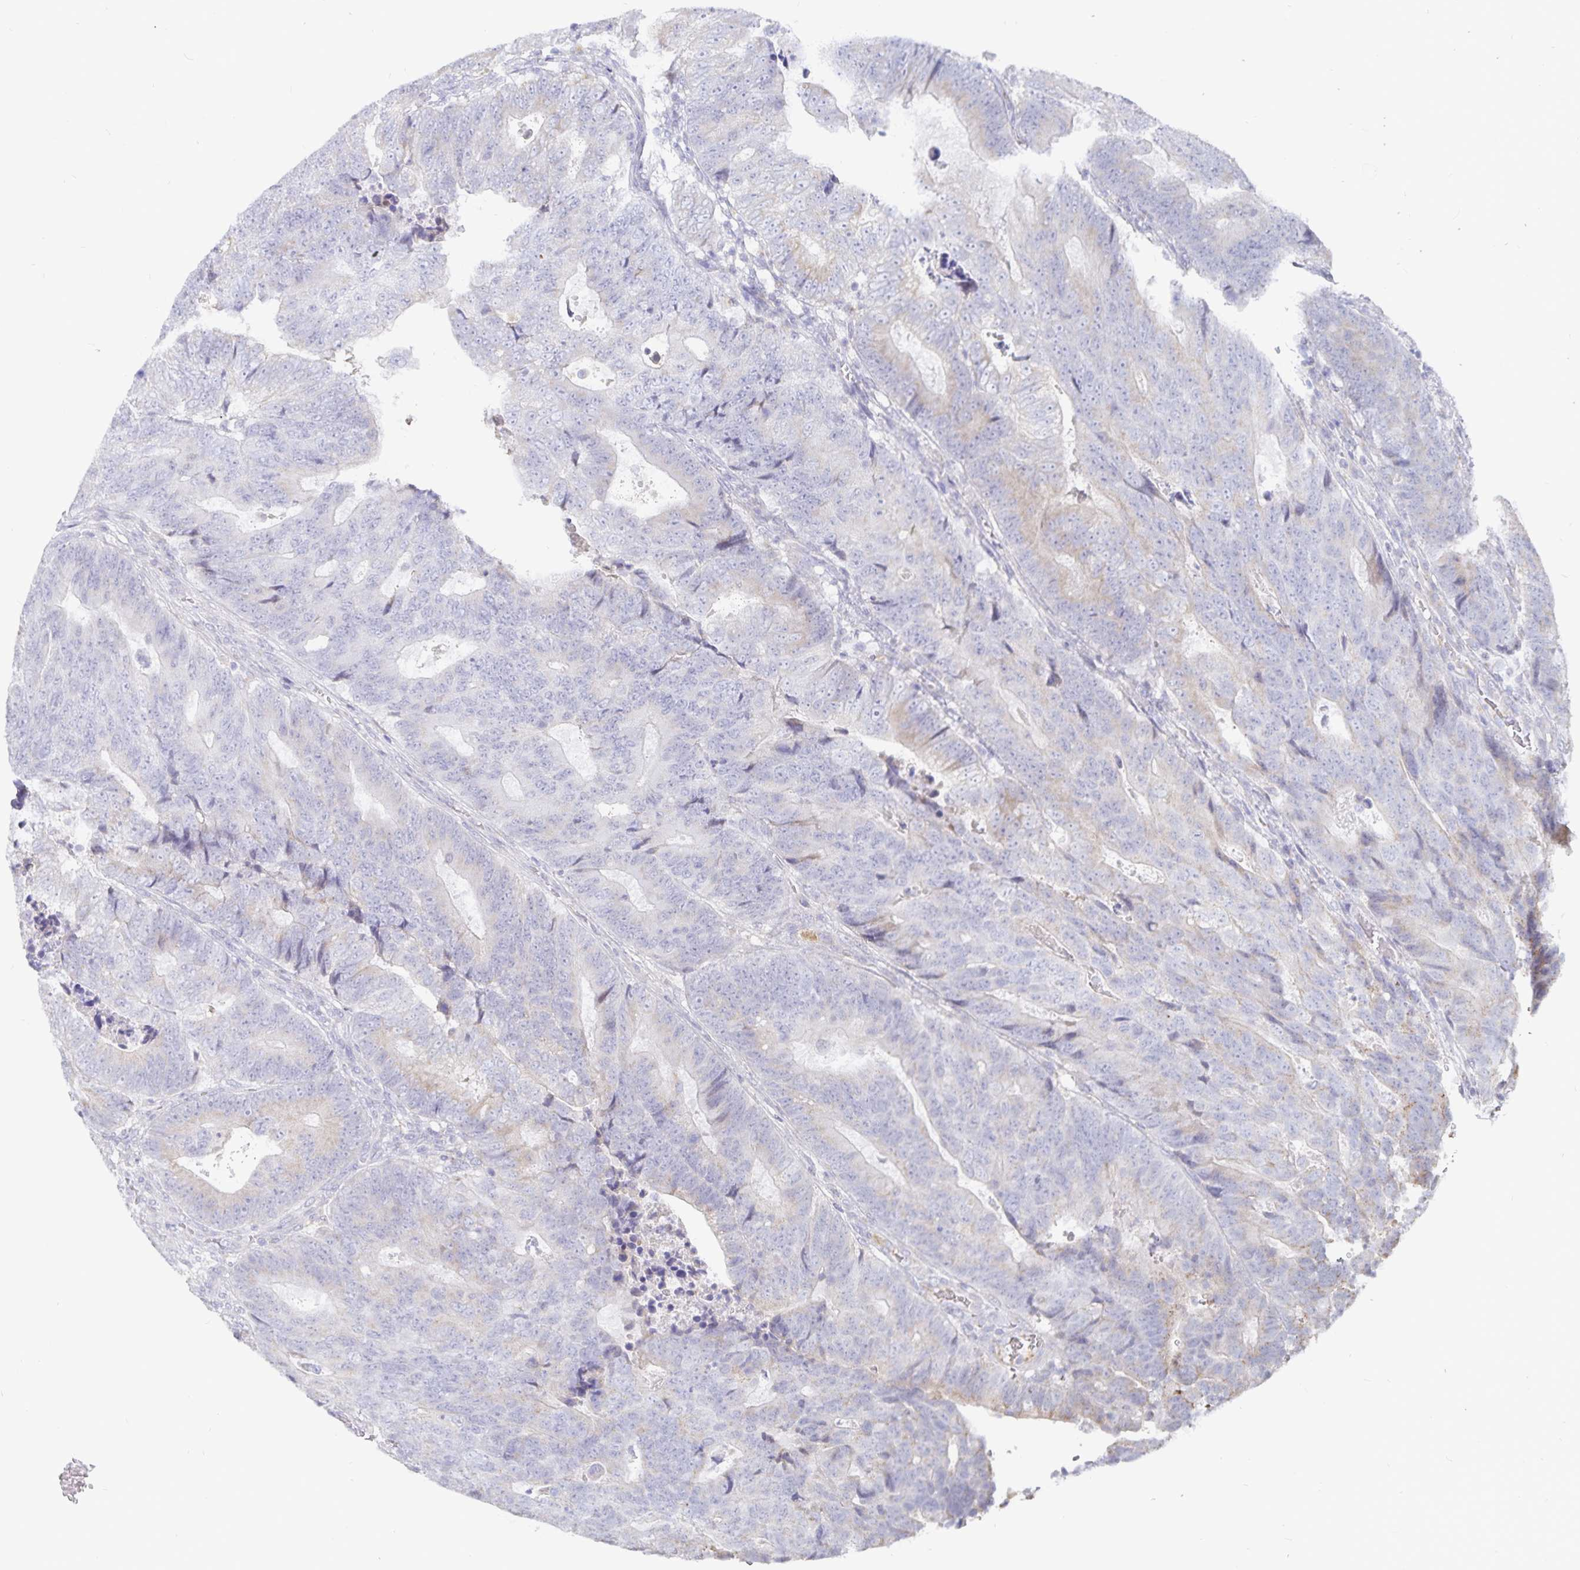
{"staining": {"intensity": "weak", "quantity": "<25%", "location": "cytoplasmic/membranous"}, "tissue": "colorectal cancer", "cell_type": "Tumor cells", "image_type": "cancer", "snomed": [{"axis": "morphology", "description": "Adenocarcinoma, NOS"}, {"axis": "topography", "description": "Colon"}], "caption": "Immunohistochemistry (IHC) photomicrograph of colorectal cancer stained for a protein (brown), which reveals no expression in tumor cells. (DAB immunohistochemistry, high magnification).", "gene": "PKHD1", "patient": {"sex": "female", "age": 48}}